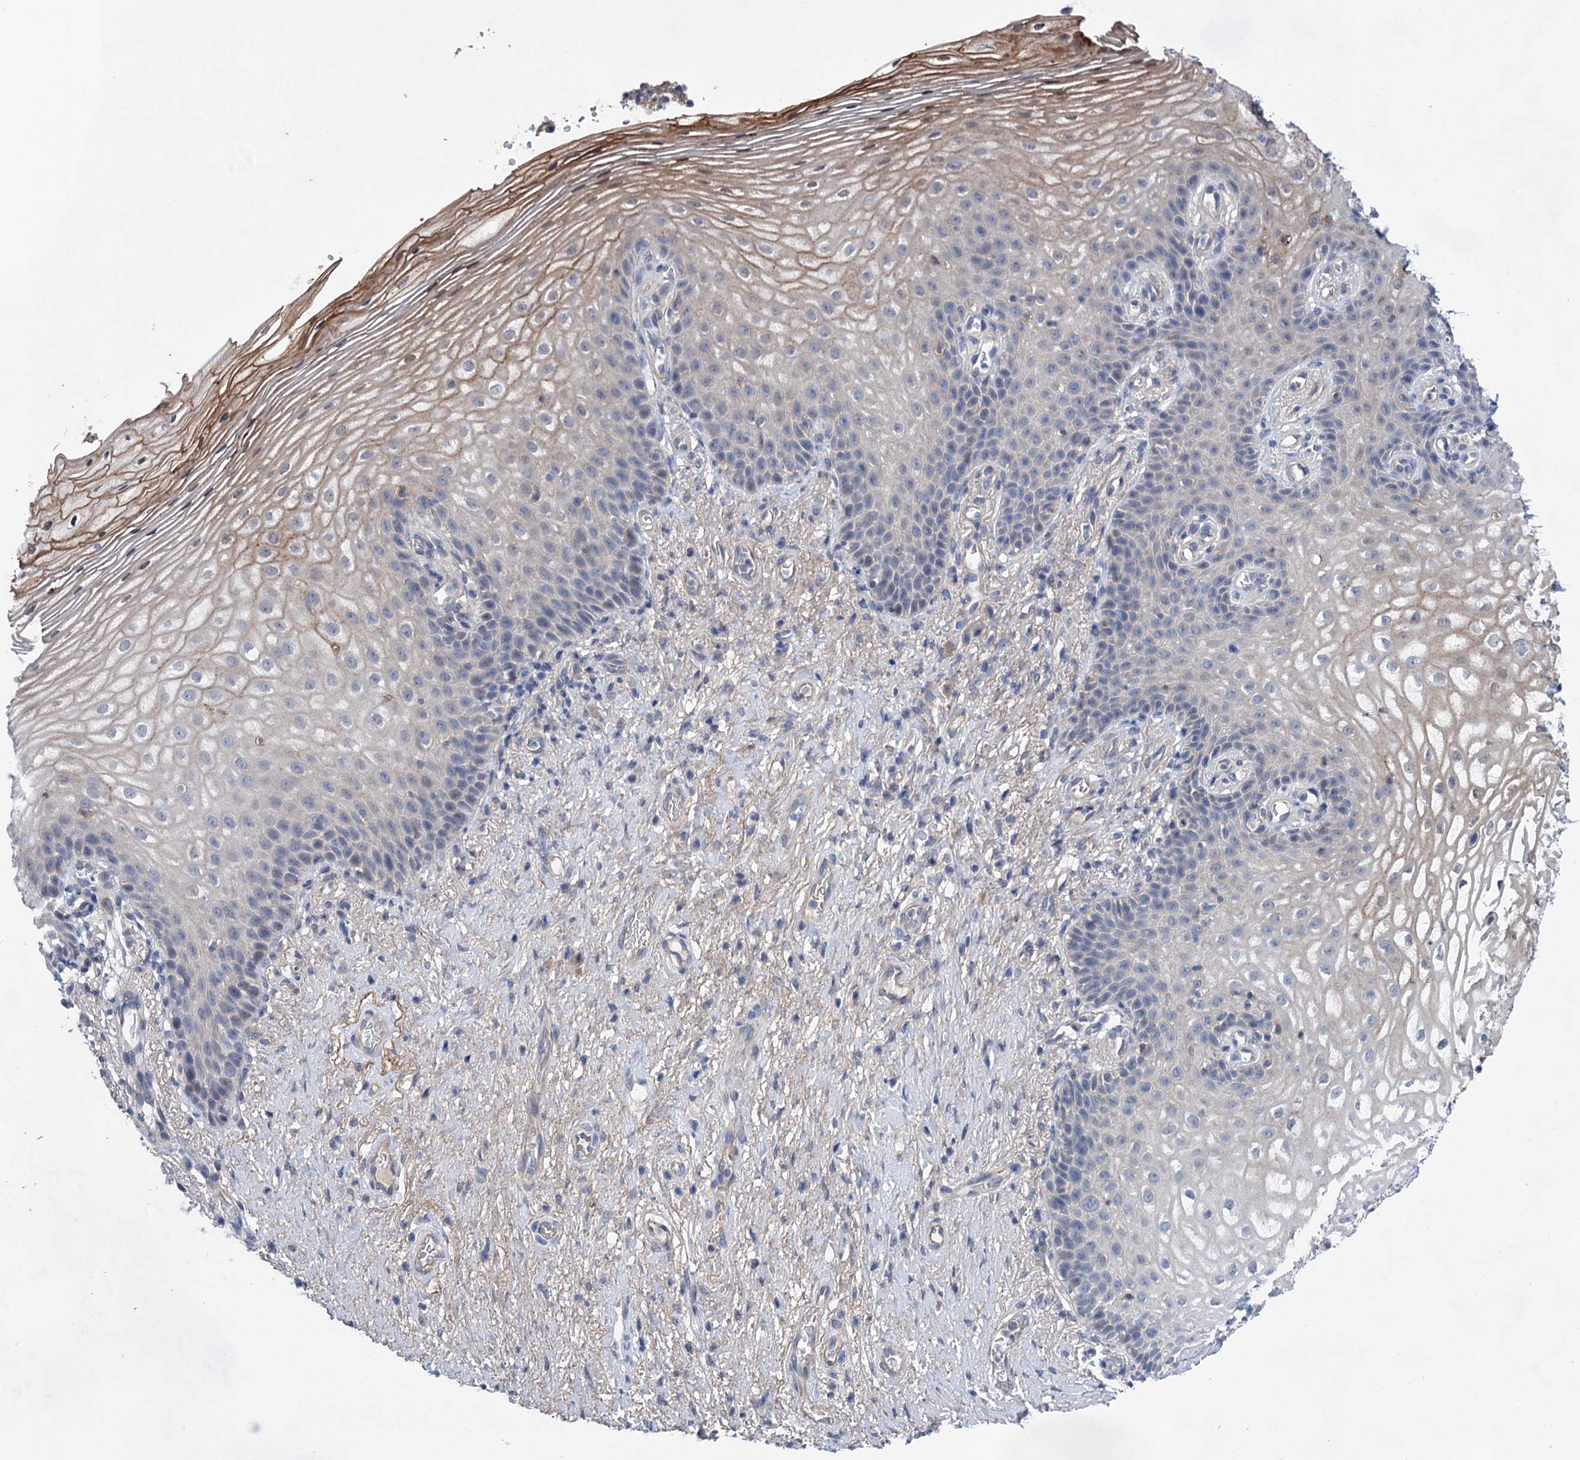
{"staining": {"intensity": "moderate", "quantity": "<25%", "location": "cytoplasmic/membranous"}, "tissue": "vagina", "cell_type": "Squamous epithelial cells", "image_type": "normal", "snomed": [{"axis": "morphology", "description": "Normal tissue, NOS"}, {"axis": "topography", "description": "Vagina"}], "caption": "IHC image of benign vagina: vagina stained using immunohistochemistry (IHC) shows low levels of moderate protein expression localized specifically in the cytoplasmic/membranous of squamous epithelial cells, appearing as a cytoplasmic/membranous brown color.", "gene": "MORN3", "patient": {"sex": "female", "age": 60}}